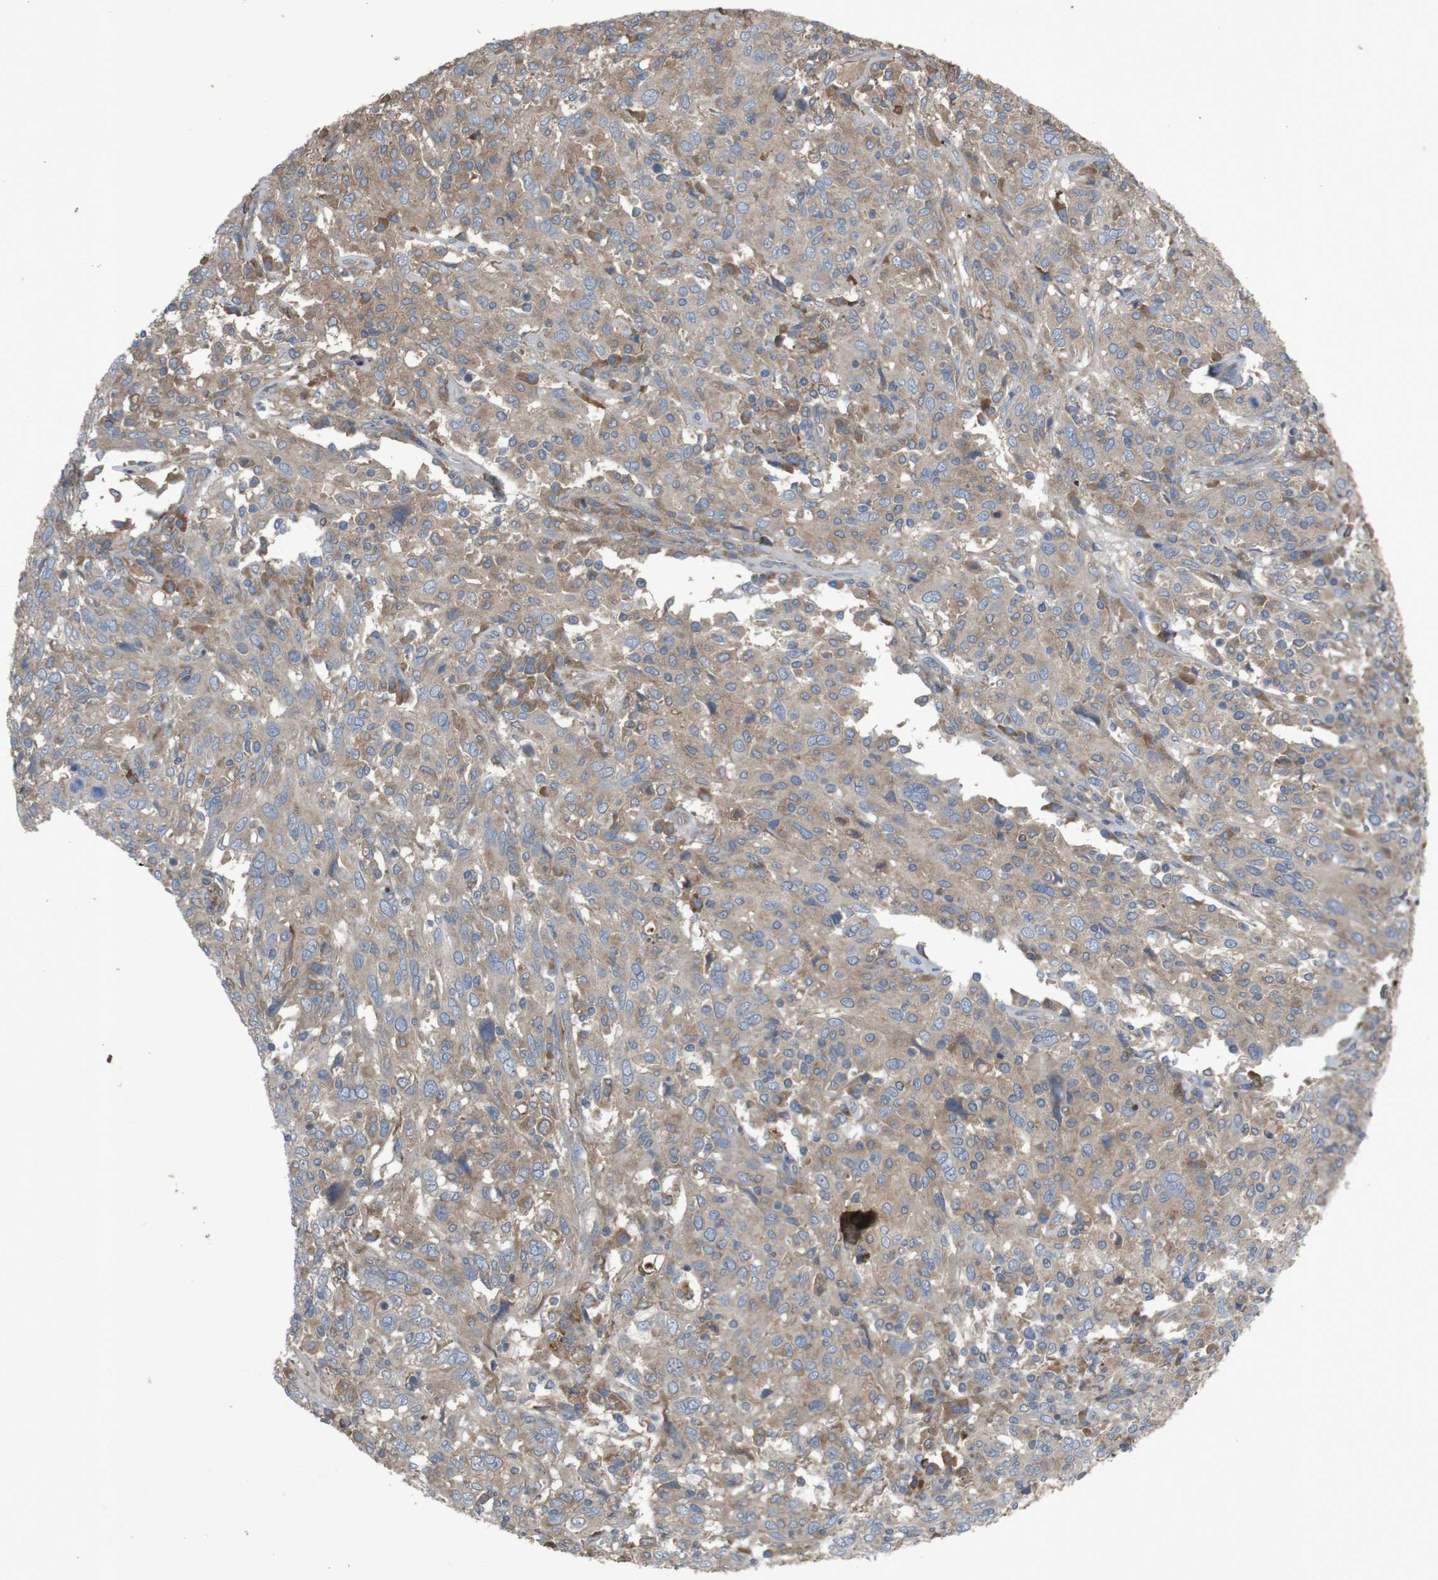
{"staining": {"intensity": "weak", "quantity": ">75%", "location": "cytoplasmic/membranous"}, "tissue": "cervical cancer", "cell_type": "Tumor cells", "image_type": "cancer", "snomed": [{"axis": "morphology", "description": "Squamous cell carcinoma, NOS"}, {"axis": "topography", "description": "Cervix"}], "caption": "Immunohistochemical staining of cervical cancer reveals low levels of weak cytoplasmic/membranous protein positivity in approximately >75% of tumor cells.", "gene": "PTPN1", "patient": {"sex": "female", "age": 46}}